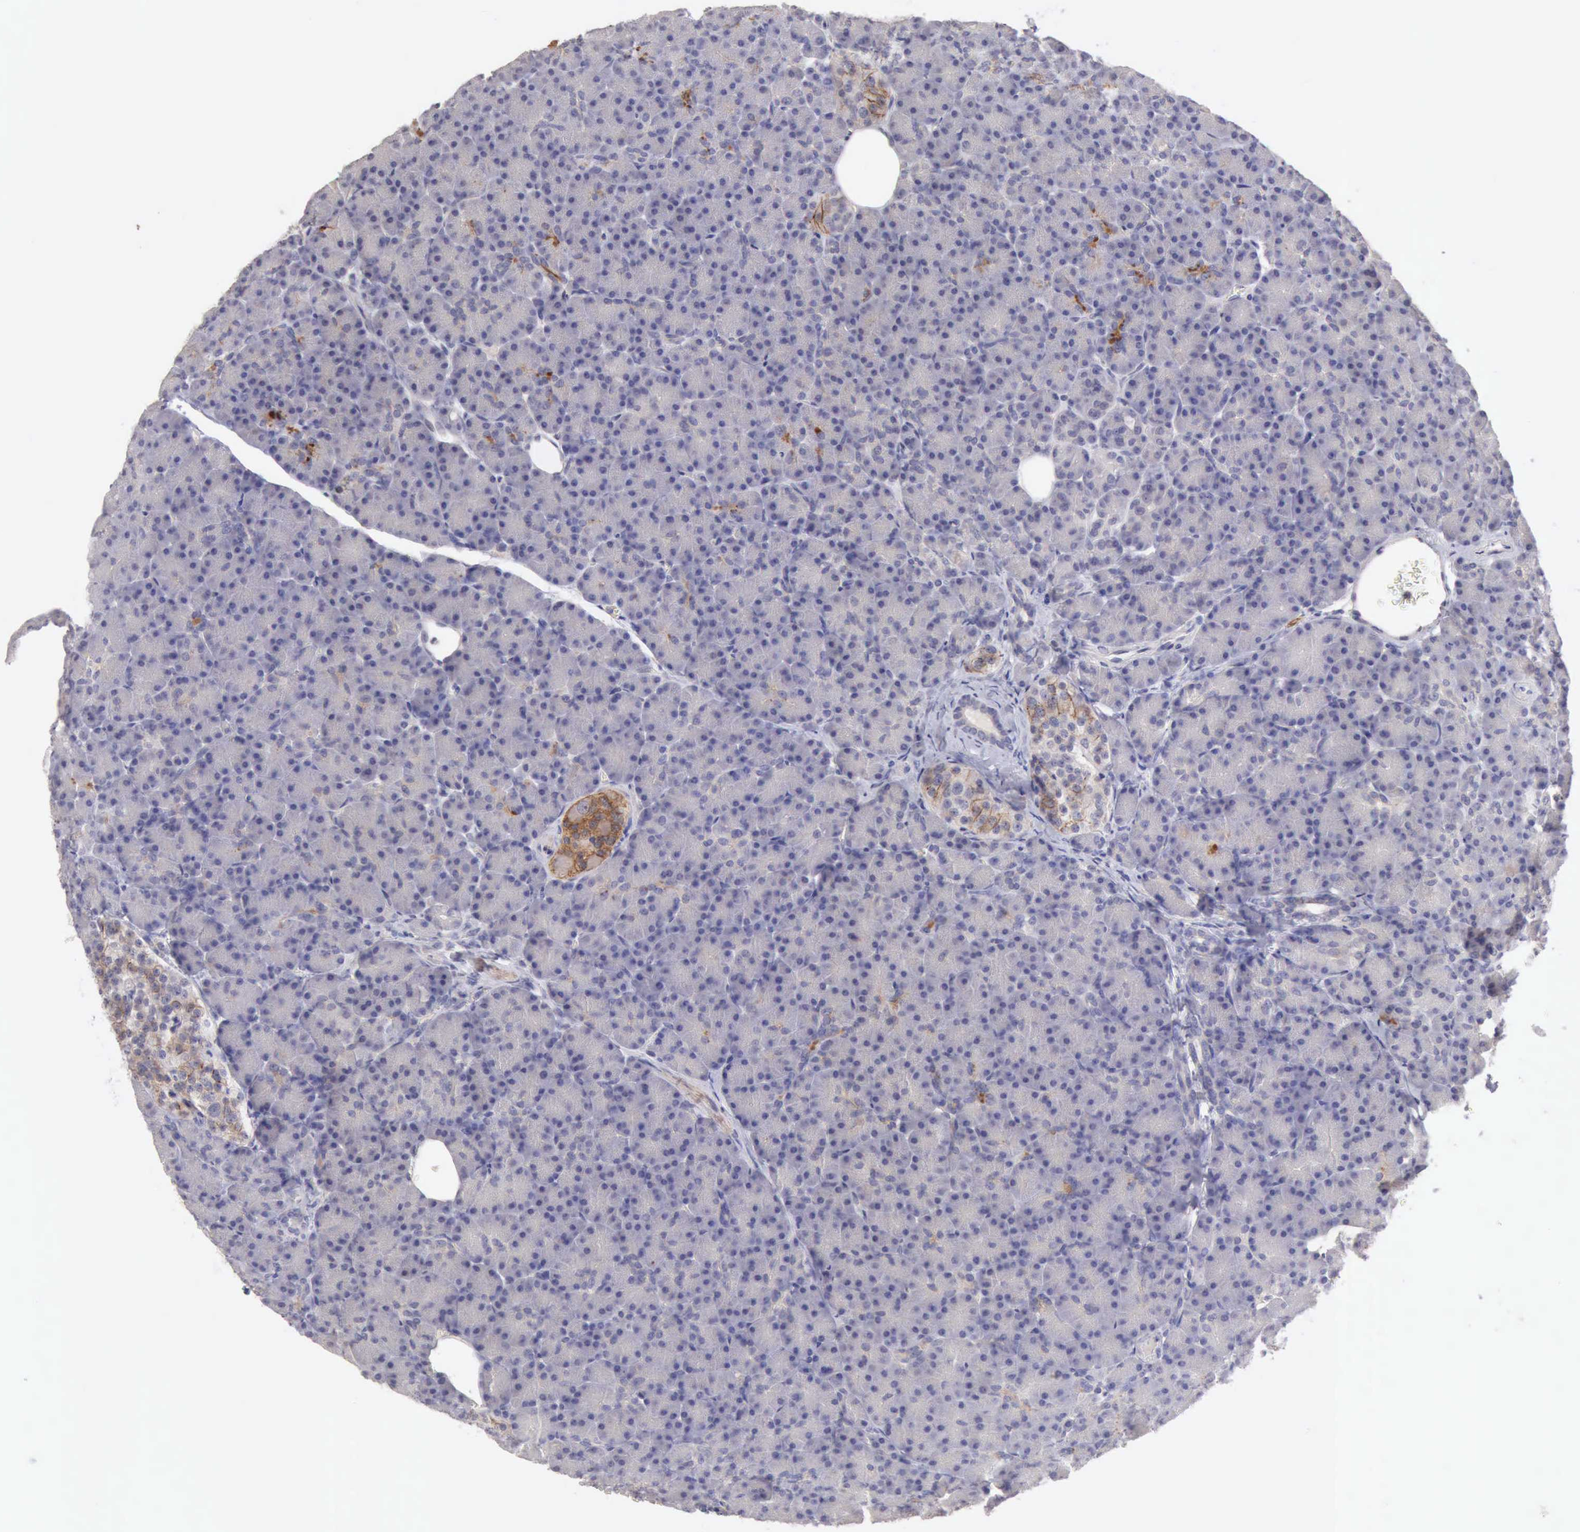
{"staining": {"intensity": "negative", "quantity": "none", "location": "none"}, "tissue": "pancreas", "cell_type": "Exocrine glandular cells", "image_type": "normal", "snomed": [{"axis": "morphology", "description": "Normal tissue, NOS"}, {"axis": "topography", "description": "Pancreas"}], "caption": "Immunohistochemistry (IHC) photomicrograph of unremarkable pancreas: pancreas stained with DAB (3,3'-diaminobenzidine) demonstrates no significant protein staining in exocrine glandular cells. (DAB (3,3'-diaminobenzidine) immunohistochemistry with hematoxylin counter stain).", "gene": "KCND1", "patient": {"sex": "female", "age": 43}}